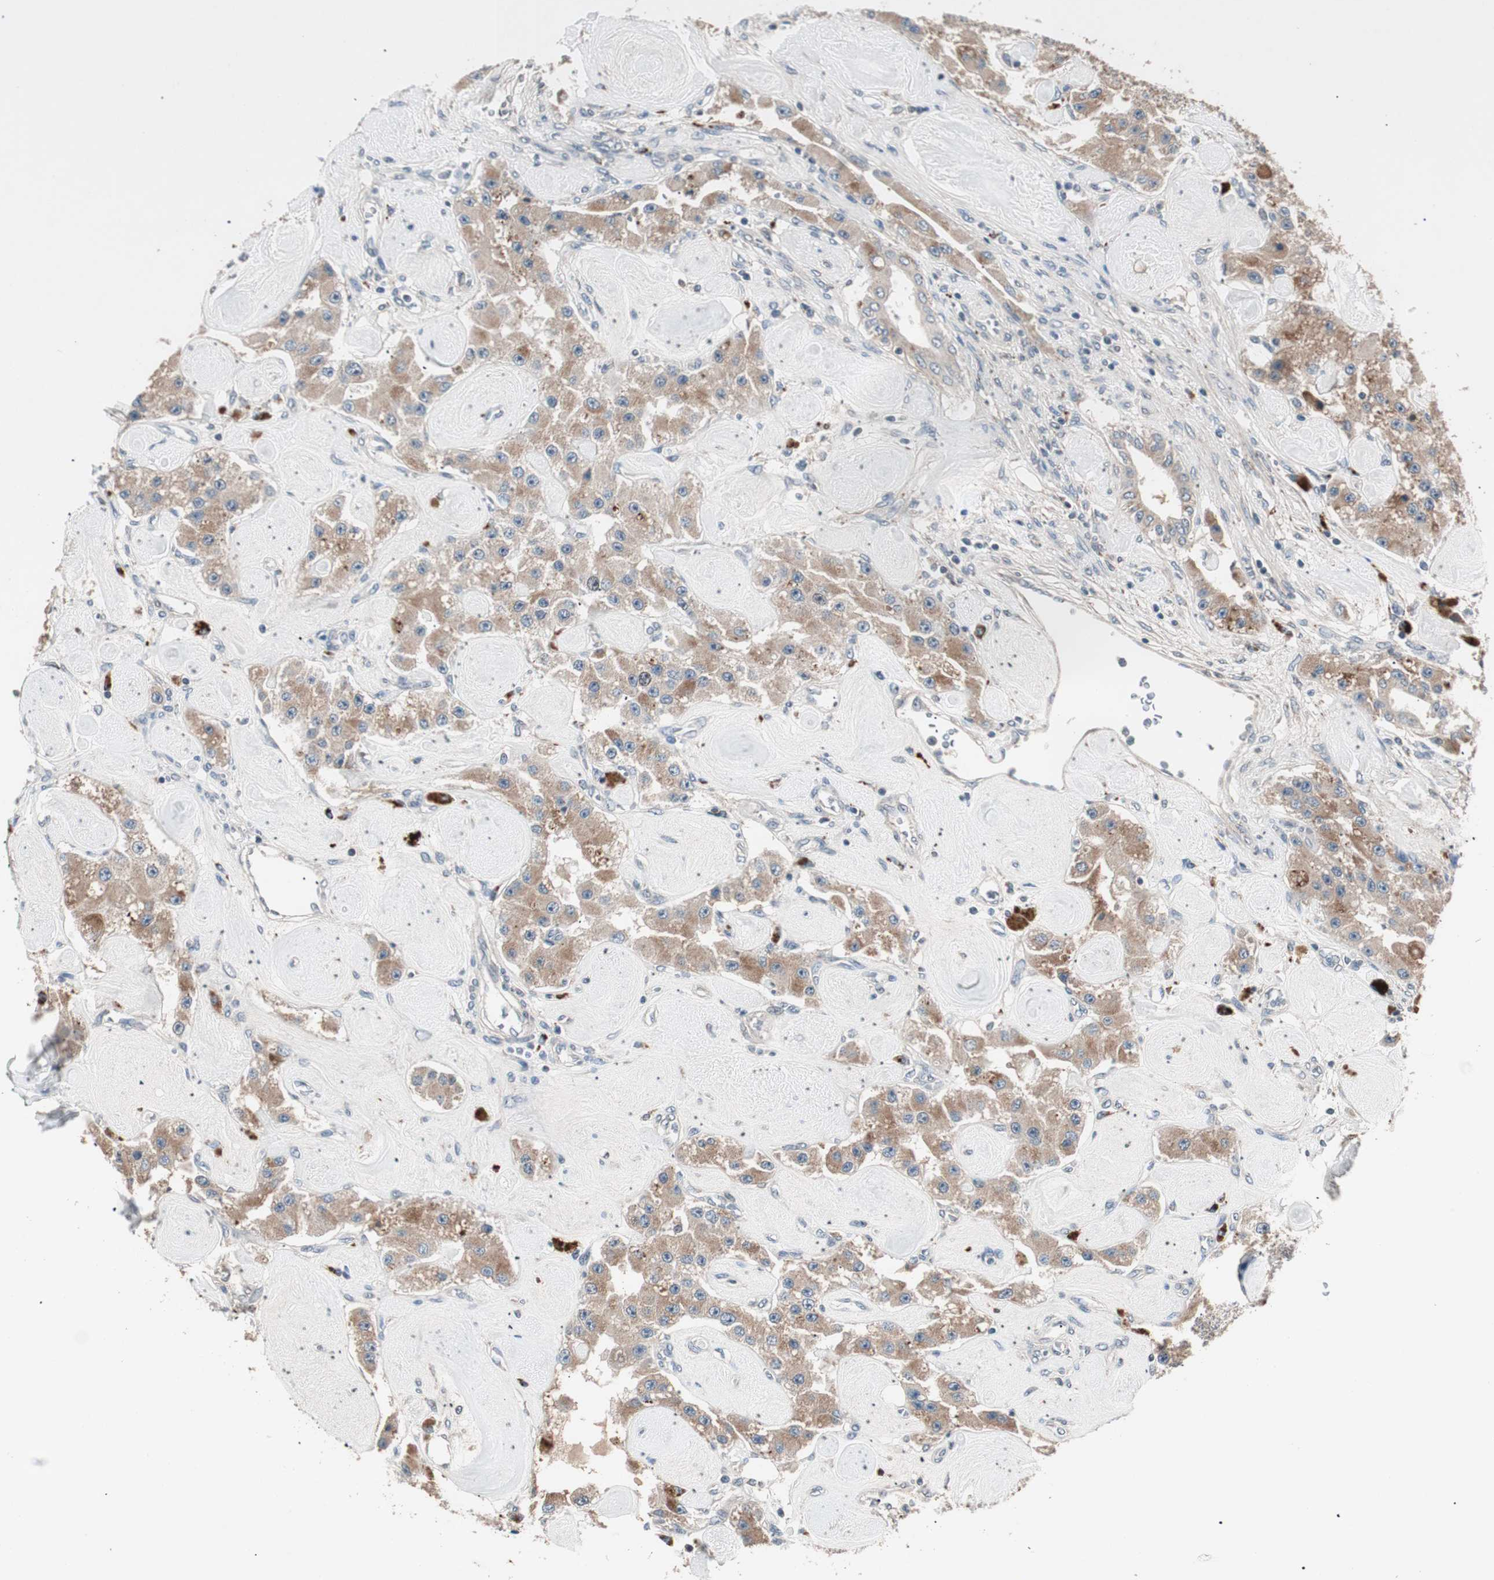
{"staining": {"intensity": "moderate", "quantity": ">75%", "location": "cytoplasmic/membranous"}, "tissue": "carcinoid", "cell_type": "Tumor cells", "image_type": "cancer", "snomed": [{"axis": "morphology", "description": "Carcinoid, malignant, NOS"}, {"axis": "topography", "description": "Pancreas"}], "caption": "Immunohistochemical staining of carcinoid (malignant) shows medium levels of moderate cytoplasmic/membranous expression in approximately >75% of tumor cells.", "gene": "NFRKB", "patient": {"sex": "male", "age": 41}}